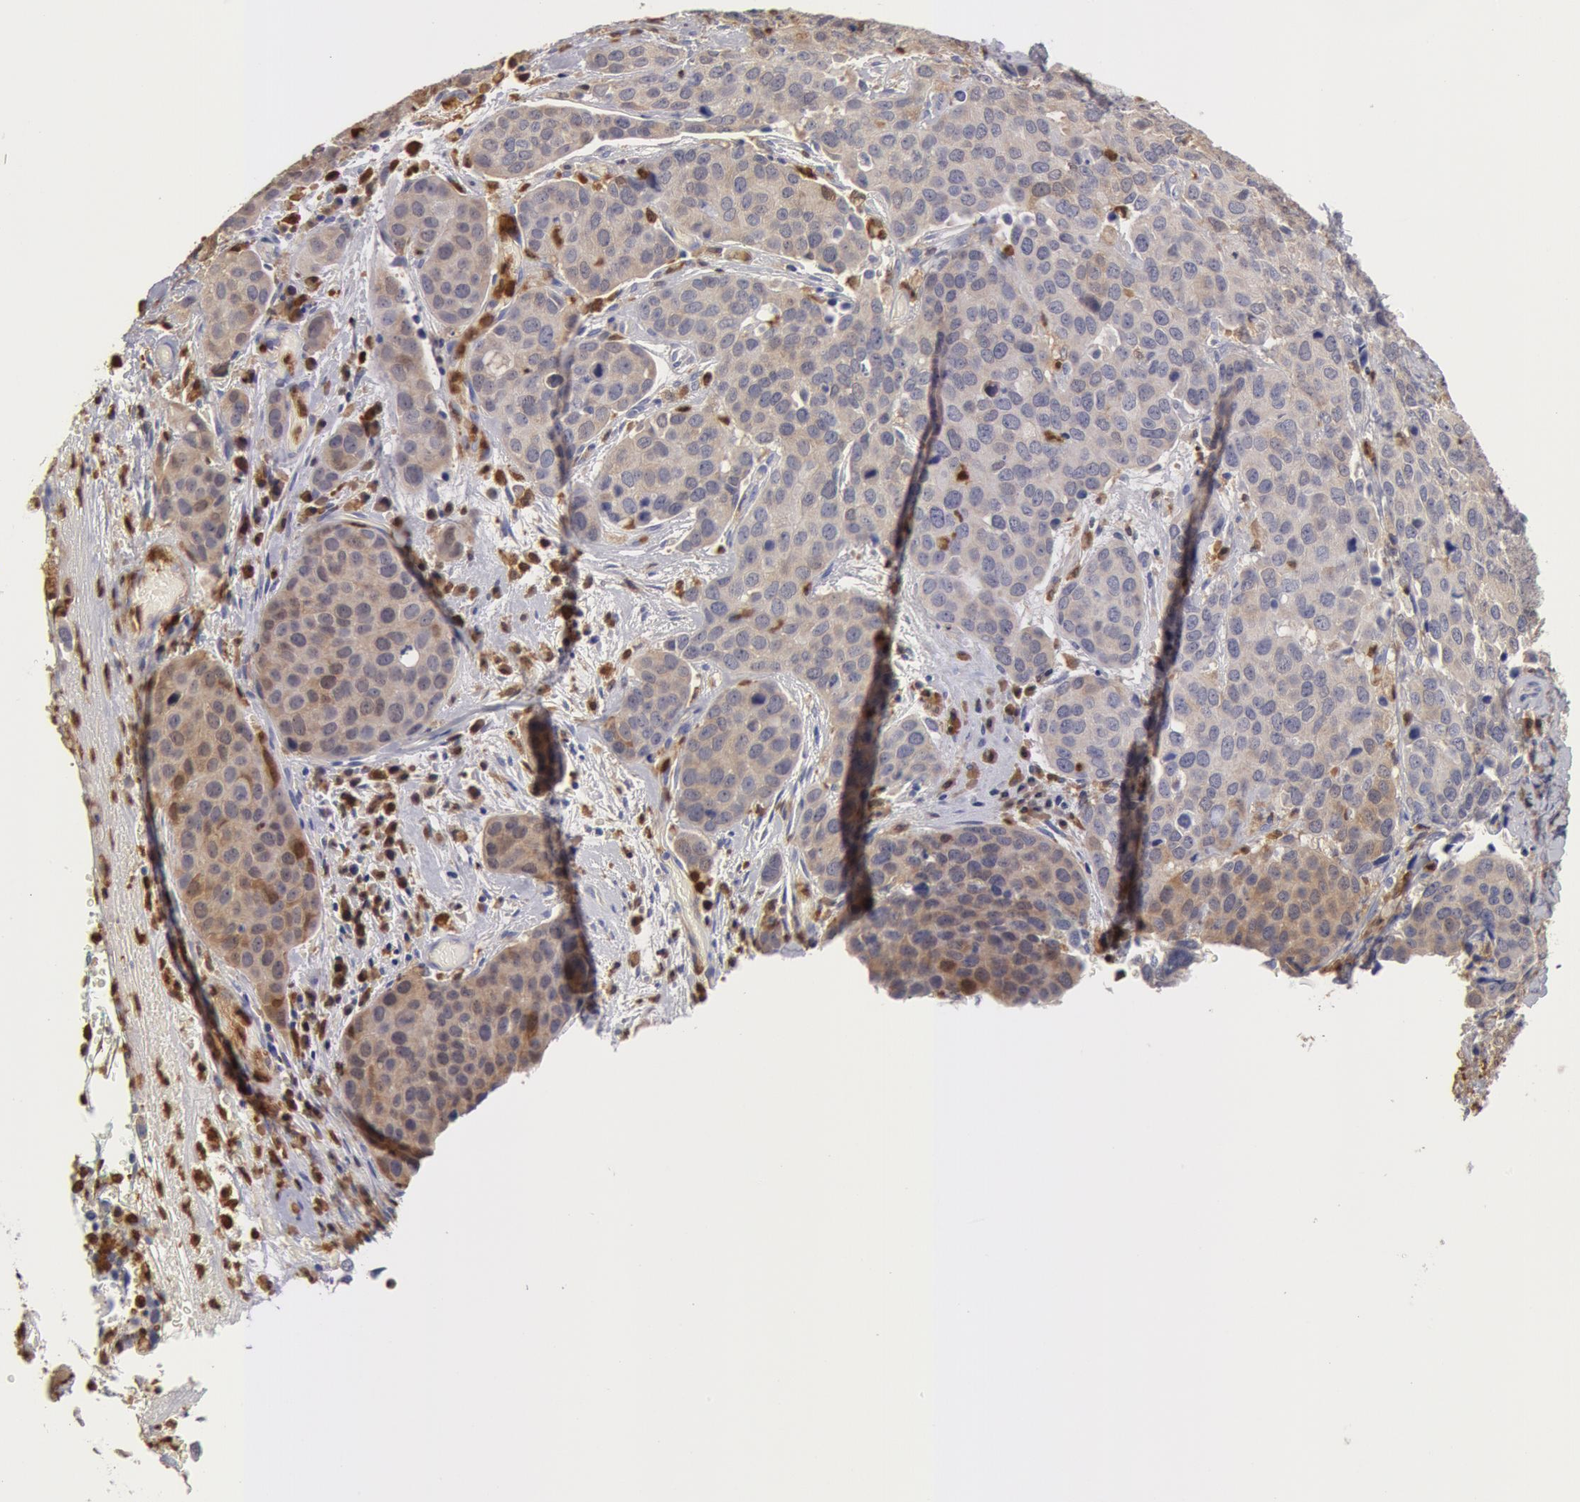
{"staining": {"intensity": "weak", "quantity": ">75%", "location": "cytoplasmic/membranous"}, "tissue": "cervical cancer", "cell_type": "Tumor cells", "image_type": "cancer", "snomed": [{"axis": "morphology", "description": "Squamous cell carcinoma, NOS"}, {"axis": "topography", "description": "Cervix"}], "caption": "Immunohistochemistry (IHC) micrograph of neoplastic tissue: human cervical squamous cell carcinoma stained using immunohistochemistry (IHC) reveals low levels of weak protein expression localized specifically in the cytoplasmic/membranous of tumor cells, appearing as a cytoplasmic/membranous brown color.", "gene": "SYK", "patient": {"sex": "female", "age": 54}}